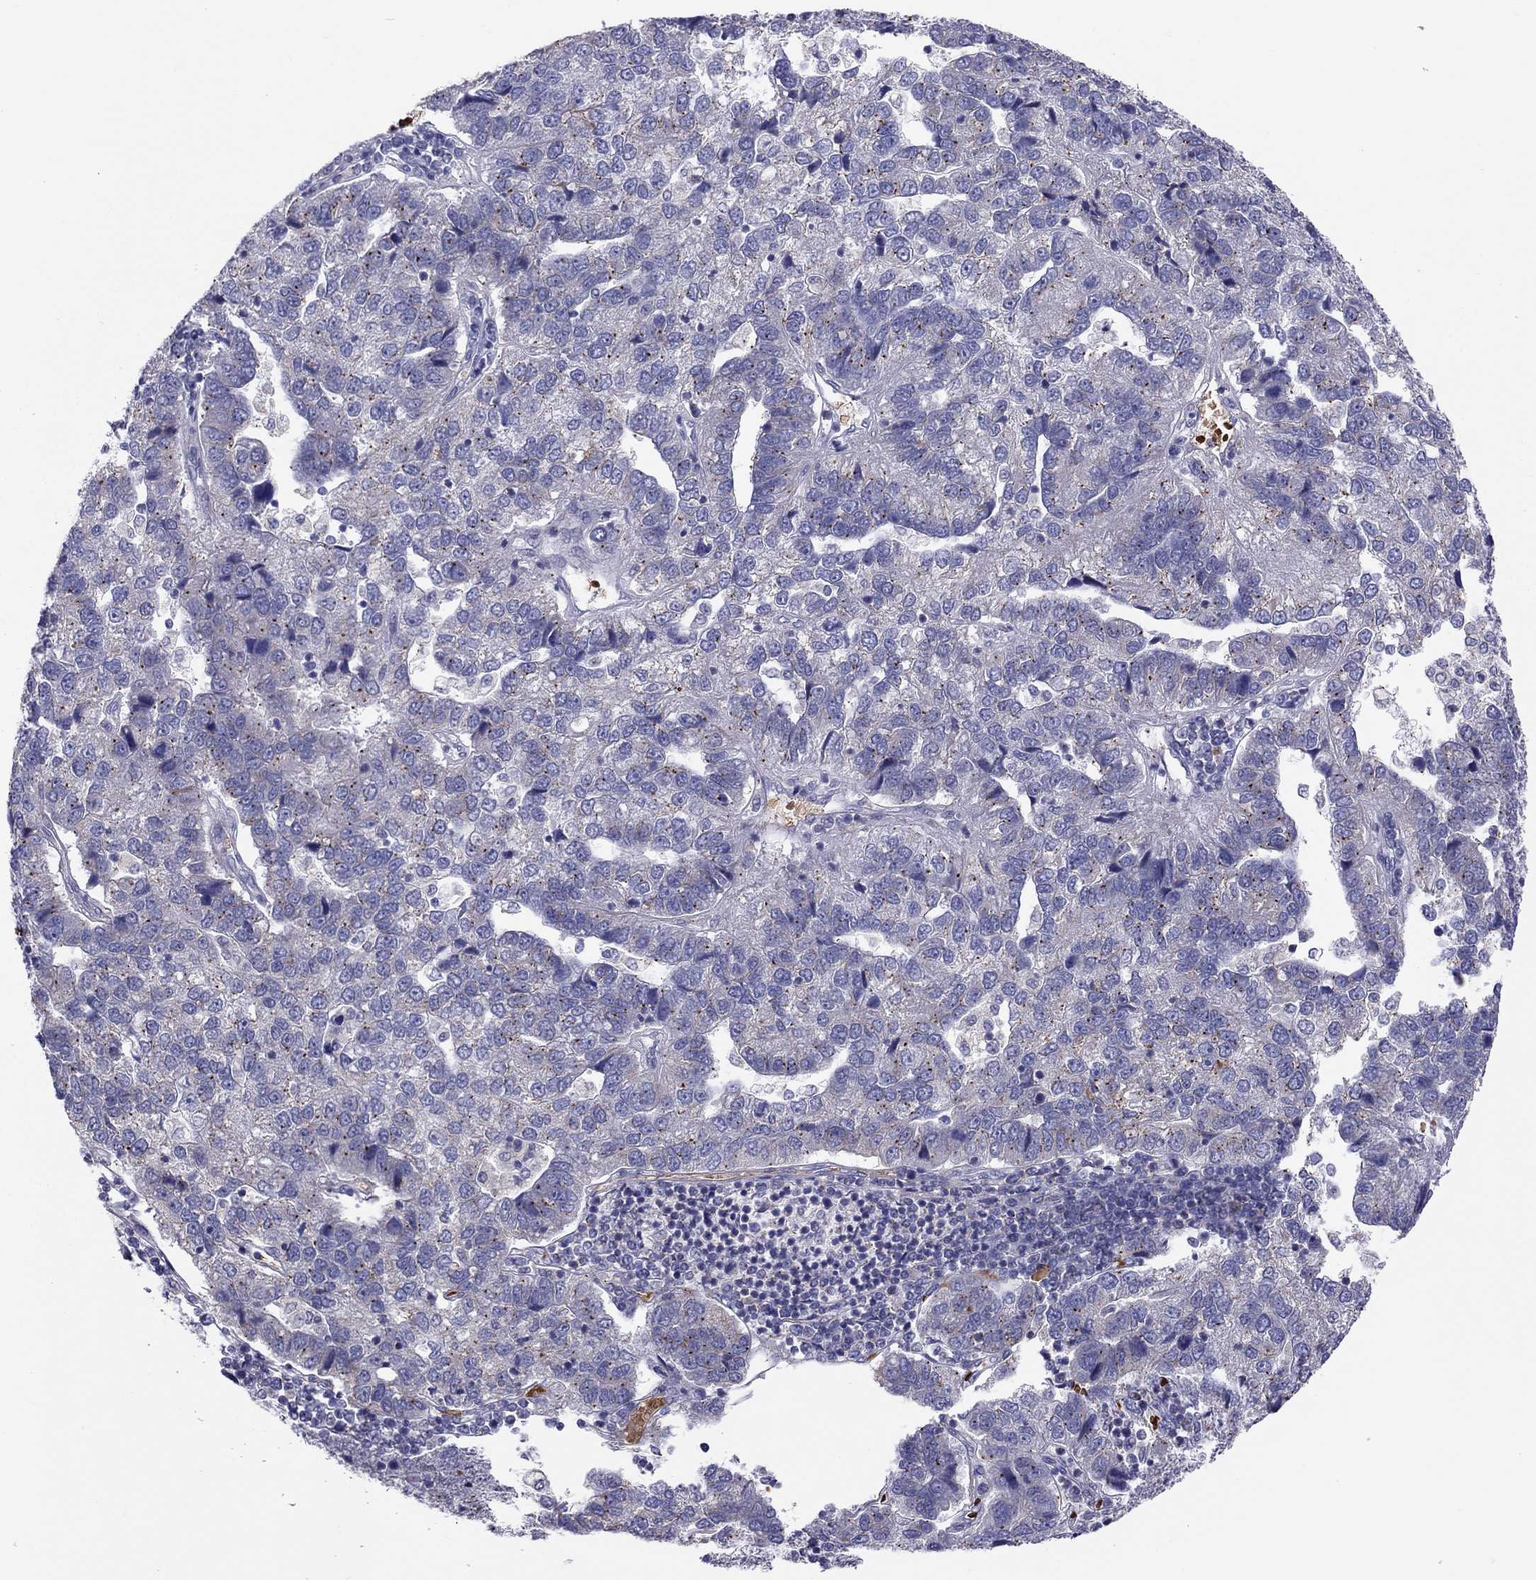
{"staining": {"intensity": "negative", "quantity": "none", "location": "none"}, "tissue": "pancreatic cancer", "cell_type": "Tumor cells", "image_type": "cancer", "snomed": [{"axis": "morphology", "description": "Adenocarcinoma, NOS"}, {"axis": "topography", "description": "Pancreas"}], "caption": "Human pancreatic adenocarcinoma stained for a protein using immunohistochemistry displays no staining in tumor cells.", "gene": "FRMD1", "patient": {"sex": "female", "age": 61}}